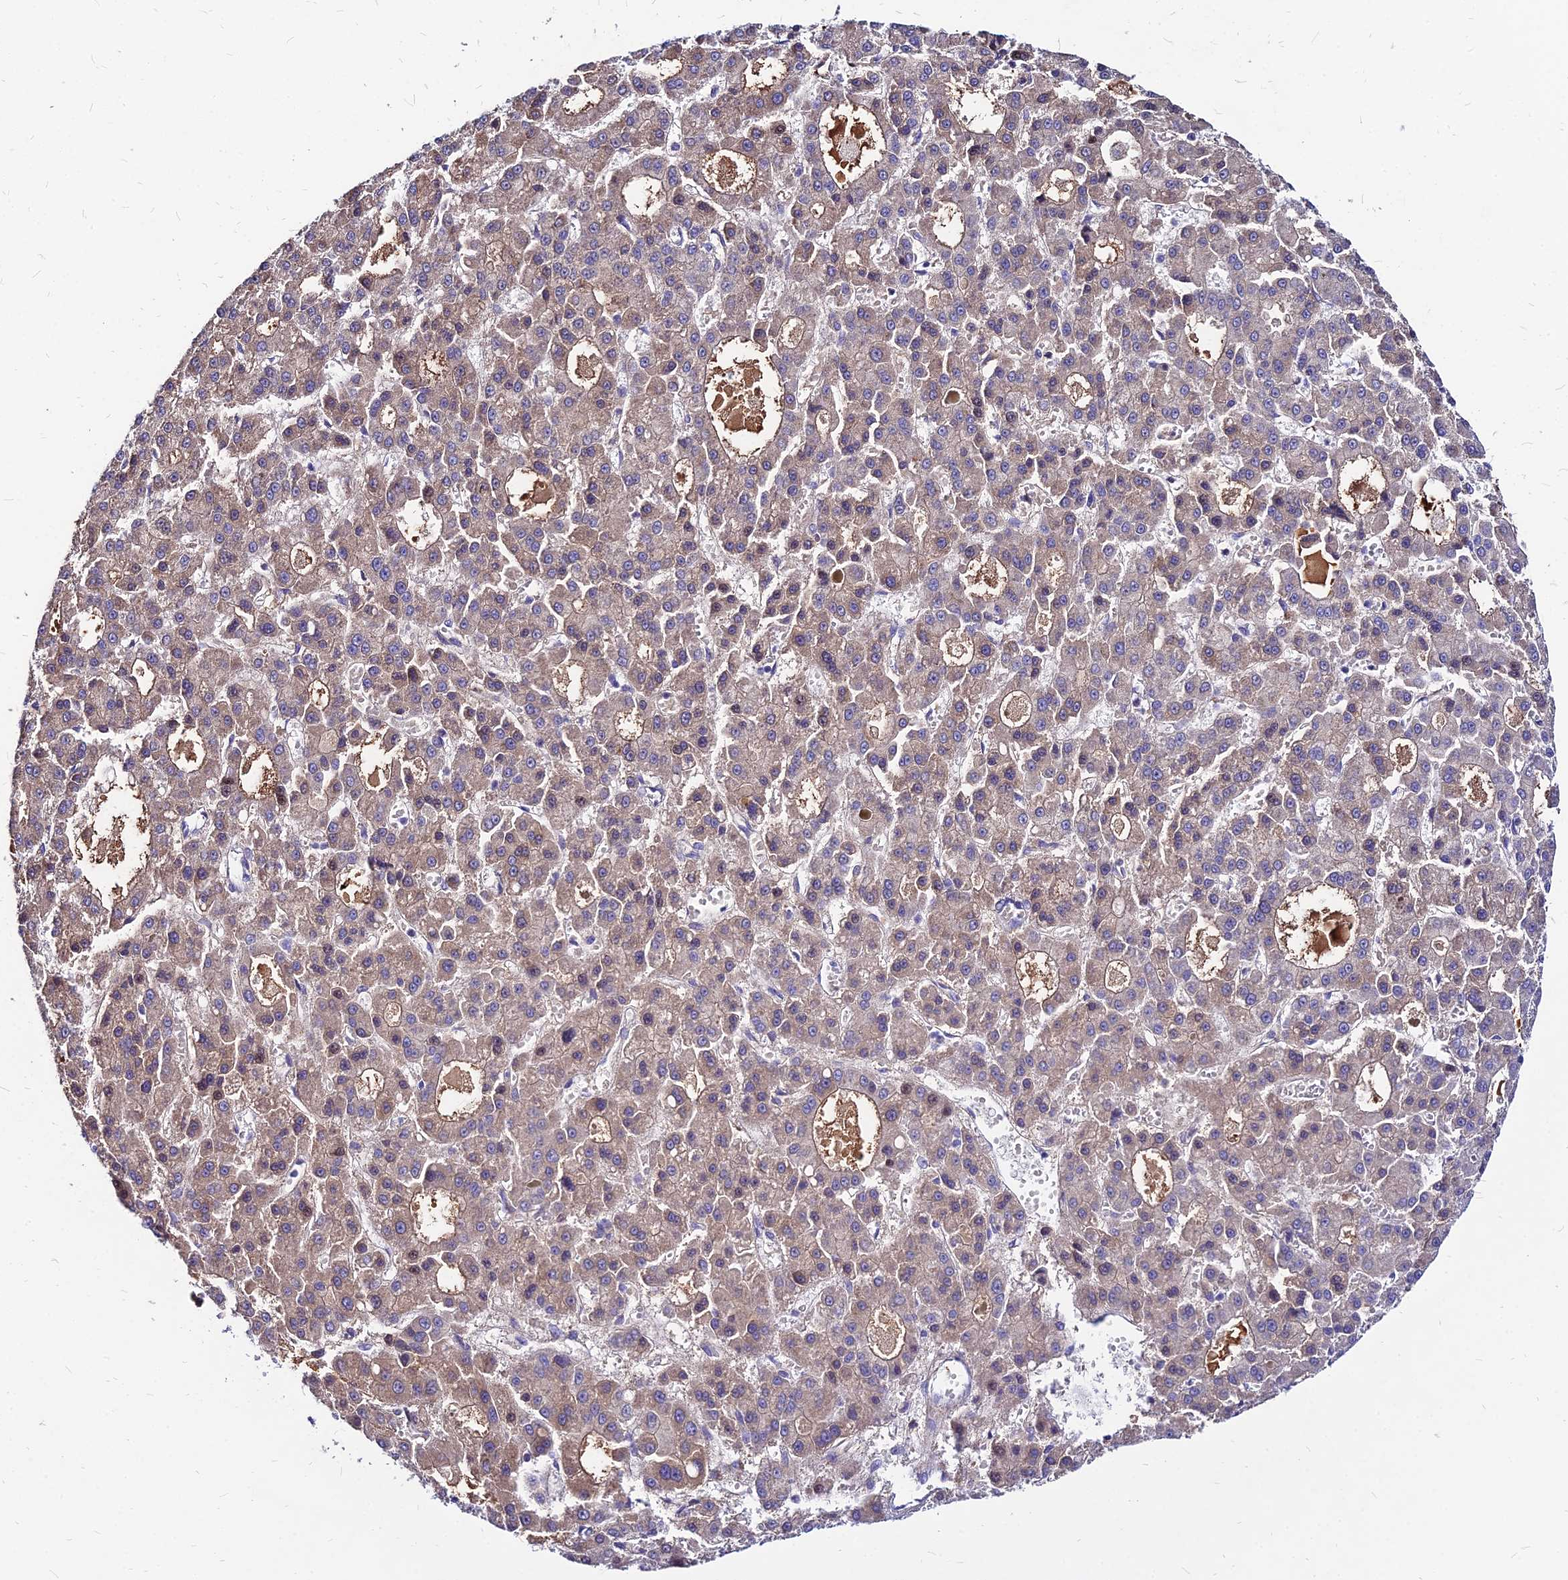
{"staining": {"intensity": "weak", "quantity": ">75%", "location": "cytoplasmic/membranous"}, "tissue": "liver cancer", "cell_type": "Tumor cells", "image_type": "cancer", "snomed": [{"axis": "morphology", "description": "Carcinoma, Hepatocellular, NOS"}, {"axis": "topography", "description": "Liver"}], "caption": "Immunohistochemistry of liver cancer reveals low levels of weak cytoplasmic/membranous staining in approximately >75% of tumor cells.", "gene": "ACSM6", "patient": {"sex": "male", "age": 70}}